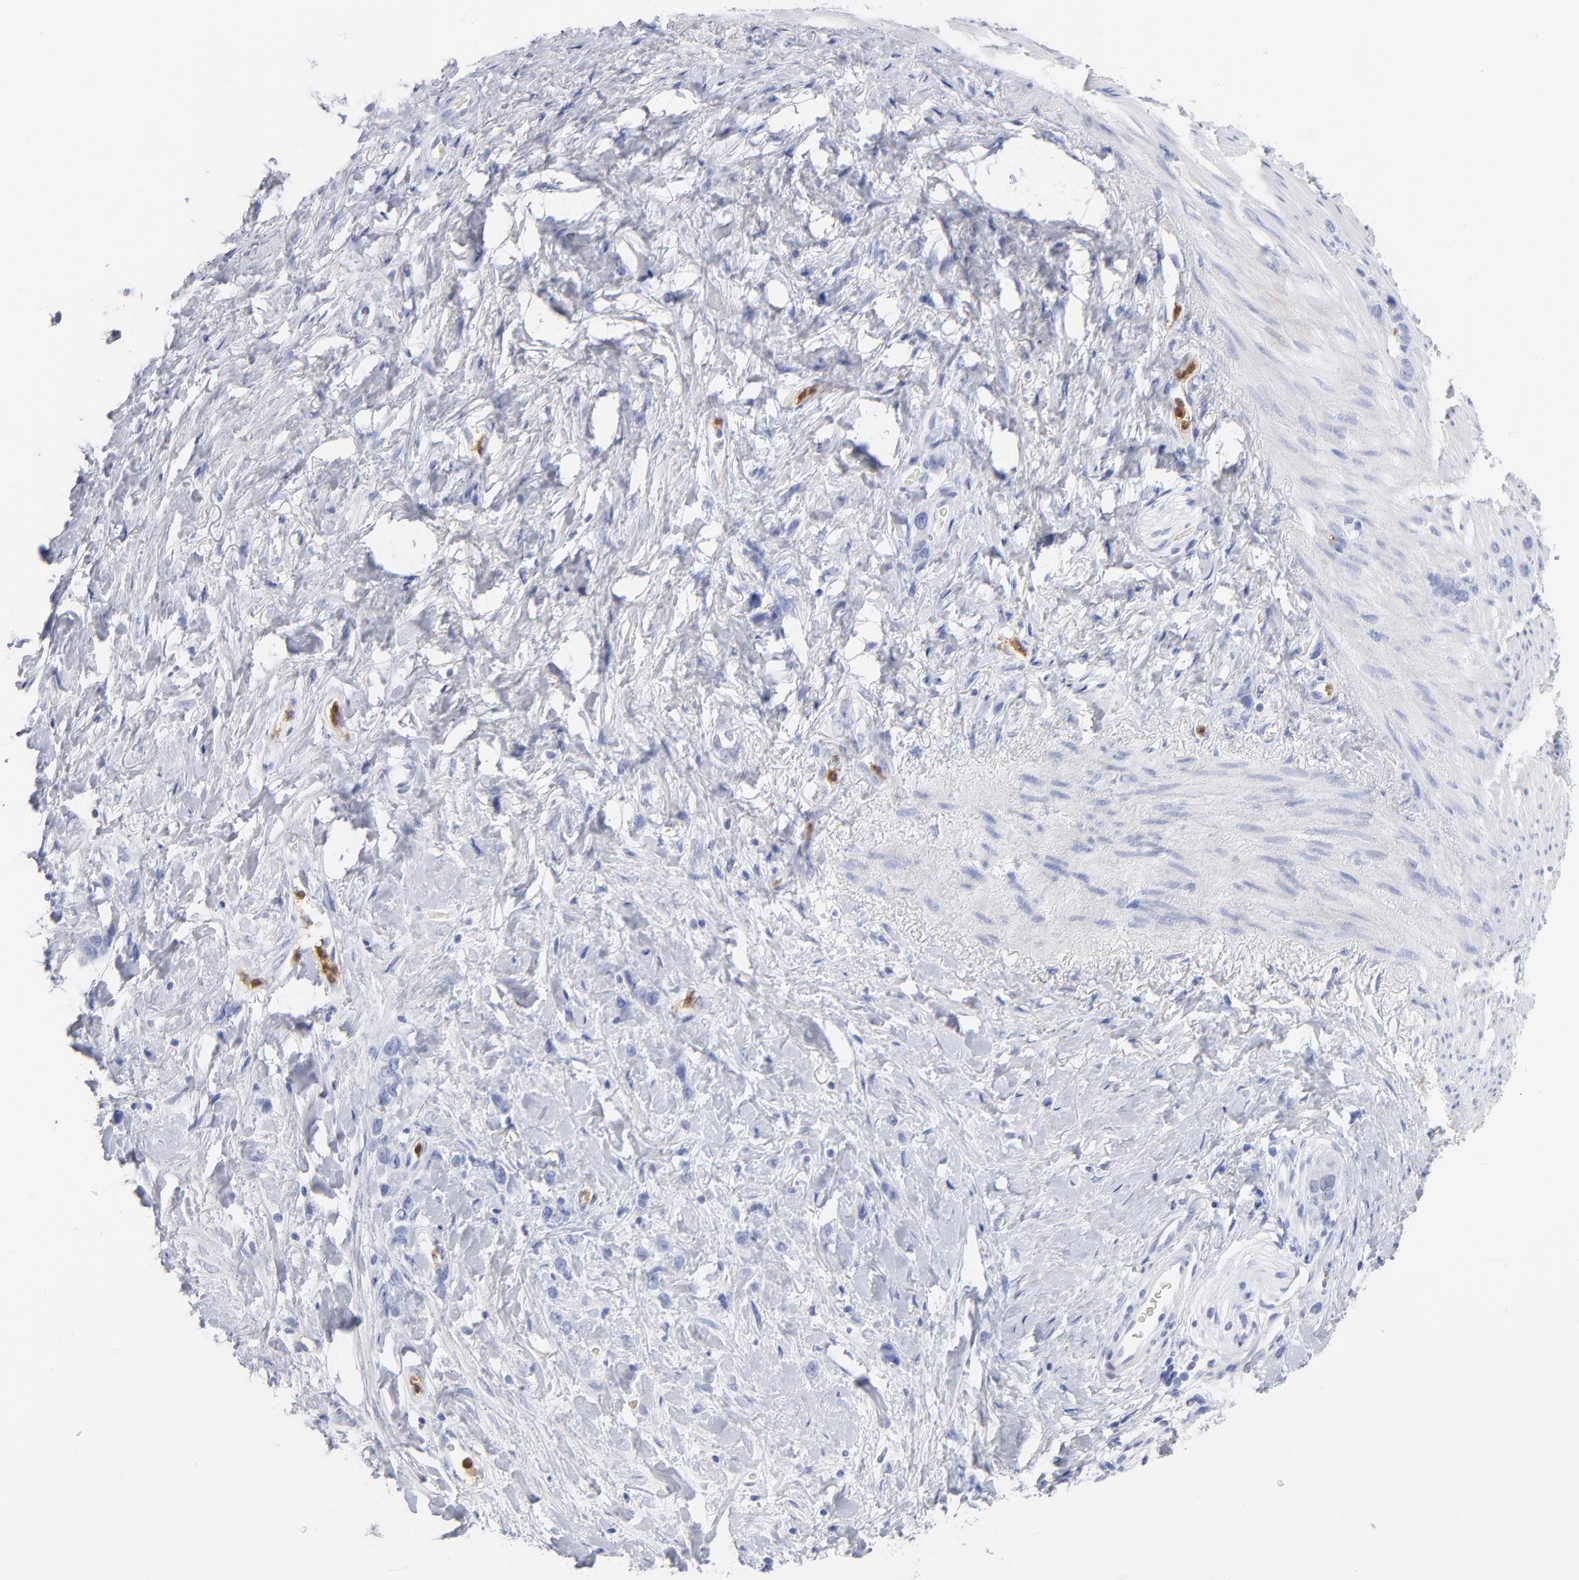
{"staining": {"intensity": "negative", "quantity": "none", "location": "none"}, "tissue": "stomach cancer", "cell_type": "Tumor cells", "image_type": "cancer", "snomed": [{"axis": "morphology", "description": "Normal tissue, NOS"}, {"axis": "morphology", "description": "Adenocarcinoma, NOS"}, {"axis": "morphology", "description": "Adenocarcinoma, High grade"}, {"axis": "topography", "description": "Stomach, upper"}, {"axis": "topography", "description": "Stomach"}], "caption": "A photomicrograph of stomach adenocarcinoma stained for a protein demonstrates no brown staining in tumor cells. Nuclei are stained in blue.", "gene": "ARG1", "patient": {"sex": "female", "age": 65}}